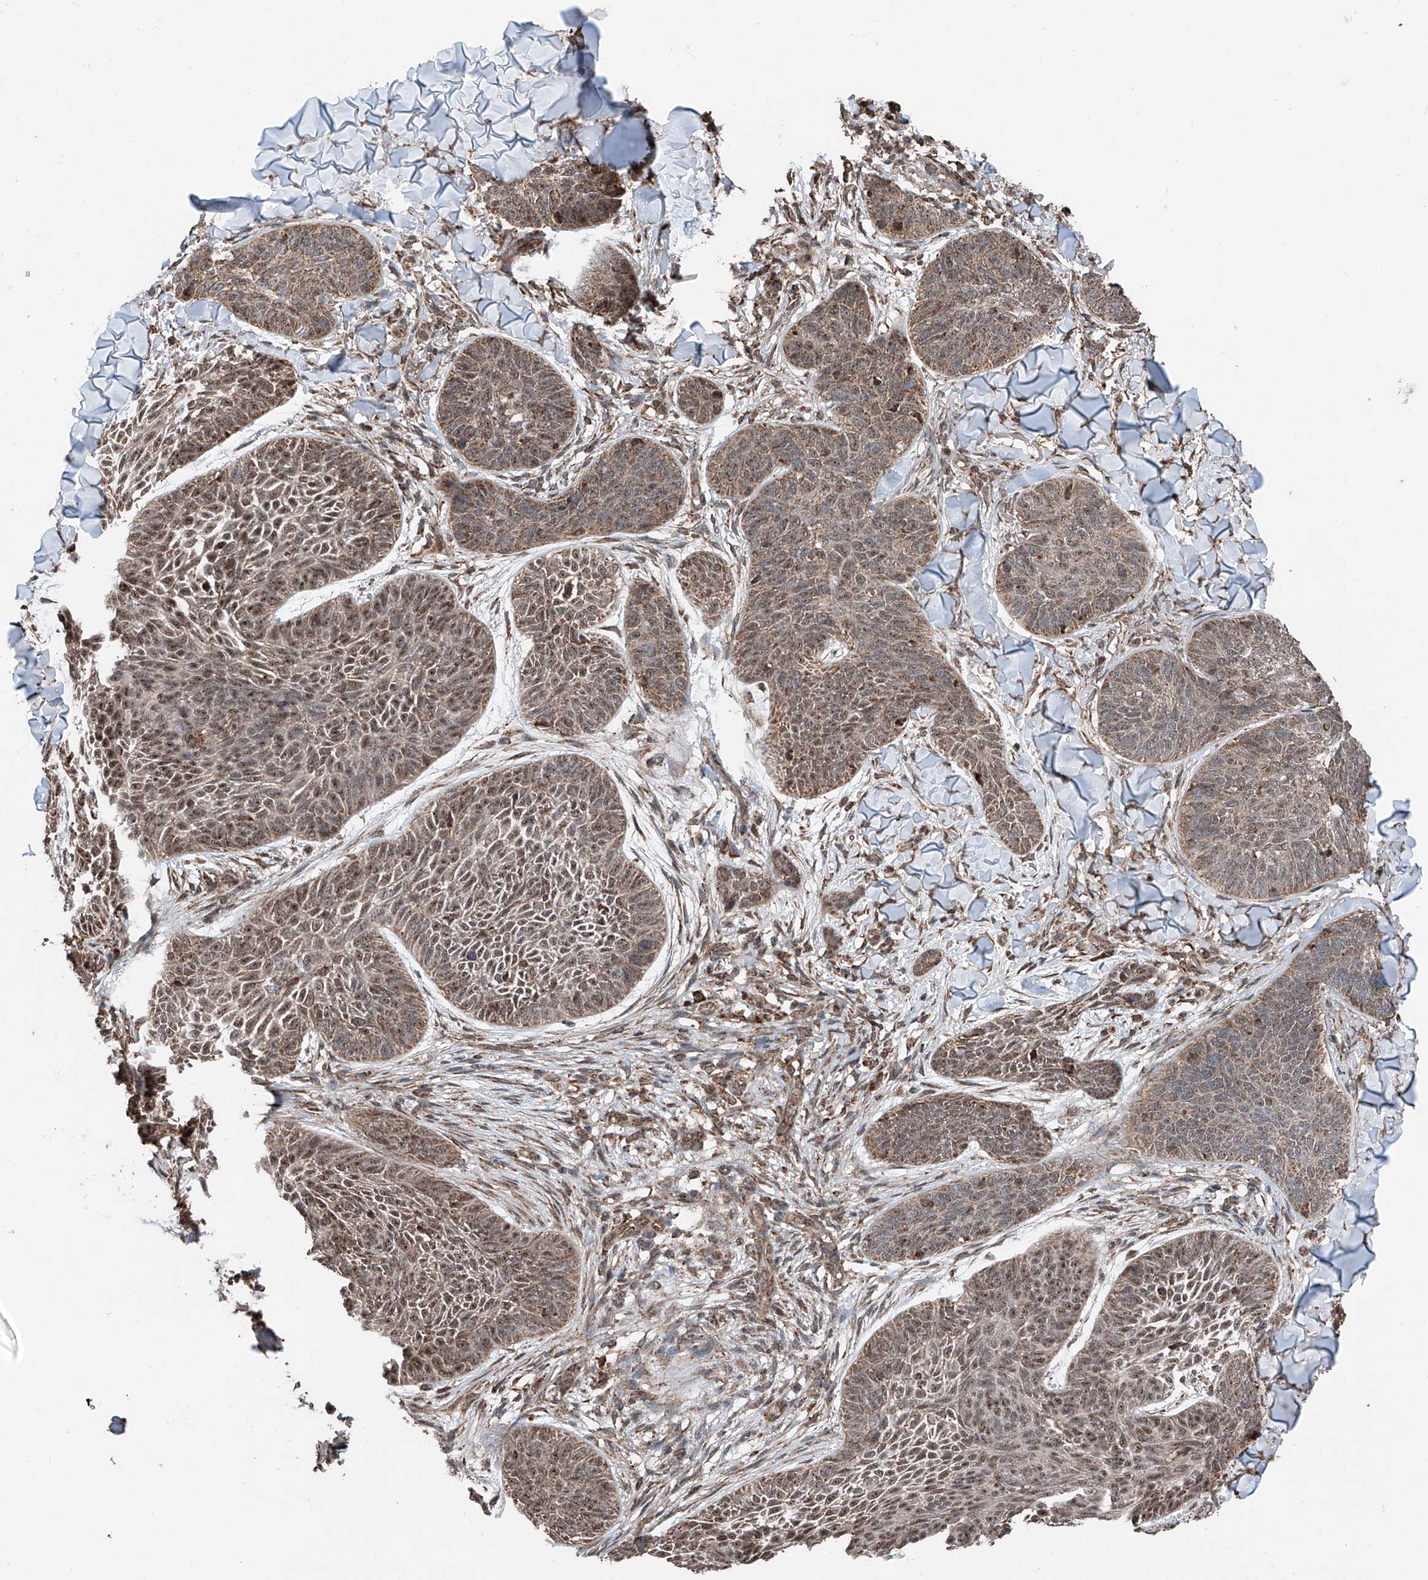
{"staining": {"intensity": "moderate", "quantity": ">75%", "location": "cytoplasmic/membranous,nuclear"}, "tissue": "skin cancer", "cell_type": "Tumor cells", "image_type": "cancer", "snomed": [{"axis": "morphology", "description": "Basal cell carcinoma"}, {"axis": "topography", "description": "Skin"}], "caption": "Tumor cells exhibit medium levels of moderate cytoplasmic/membranous and nuclear staining in approximately >75% of cells in skin cancer (basal cell carcinoma). The staining was performed using DAB to visualize the protein expression in brown, while the nuclei were stained in blue with hematoxylin (Magnification: 20x).", "gene": "ZNF445", "patient": {"sex": "male", "age": 85}}